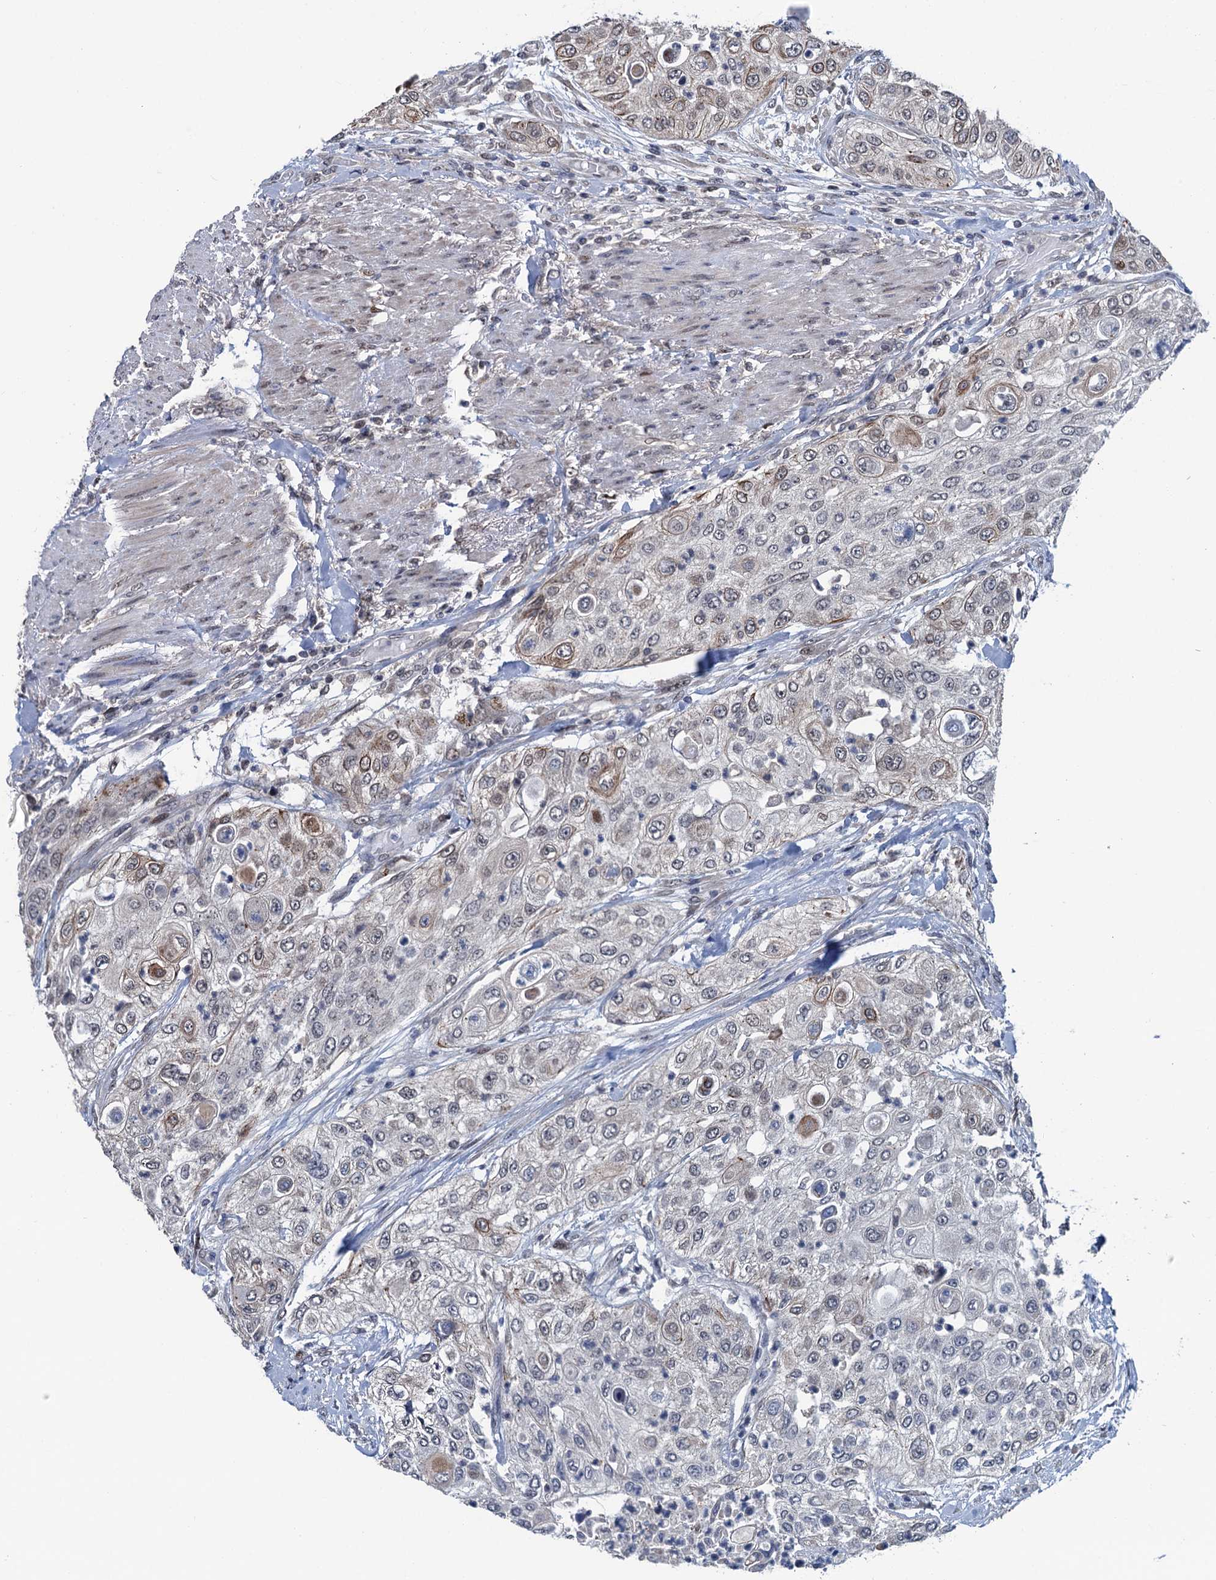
{"staining": {"intensity": "moderate", "quantity": "<25%", "location": "cytoplasmic/membranous"}, "tissue": "urothelial cancer", "cell_type": "Tumor cells", "image_type": "cancer", "snomed": [{"axis": "morphology", "description": "Urothelial carcinoma, High grade"}, {"axis": "topography", "description": "Urinary bladder"}], "caption": "Protein staining of urothelial cancer tissue displays moderate cytoplasmic/membranous positivity in about <25% of tumor cells. The protein of interest is stained brown, and the nuclei are stained in blue (DAB IHC with brightfield microscopy, high magnification).", "gene": "RASSF4", "patient": {"sex": "female", "age": 79}}